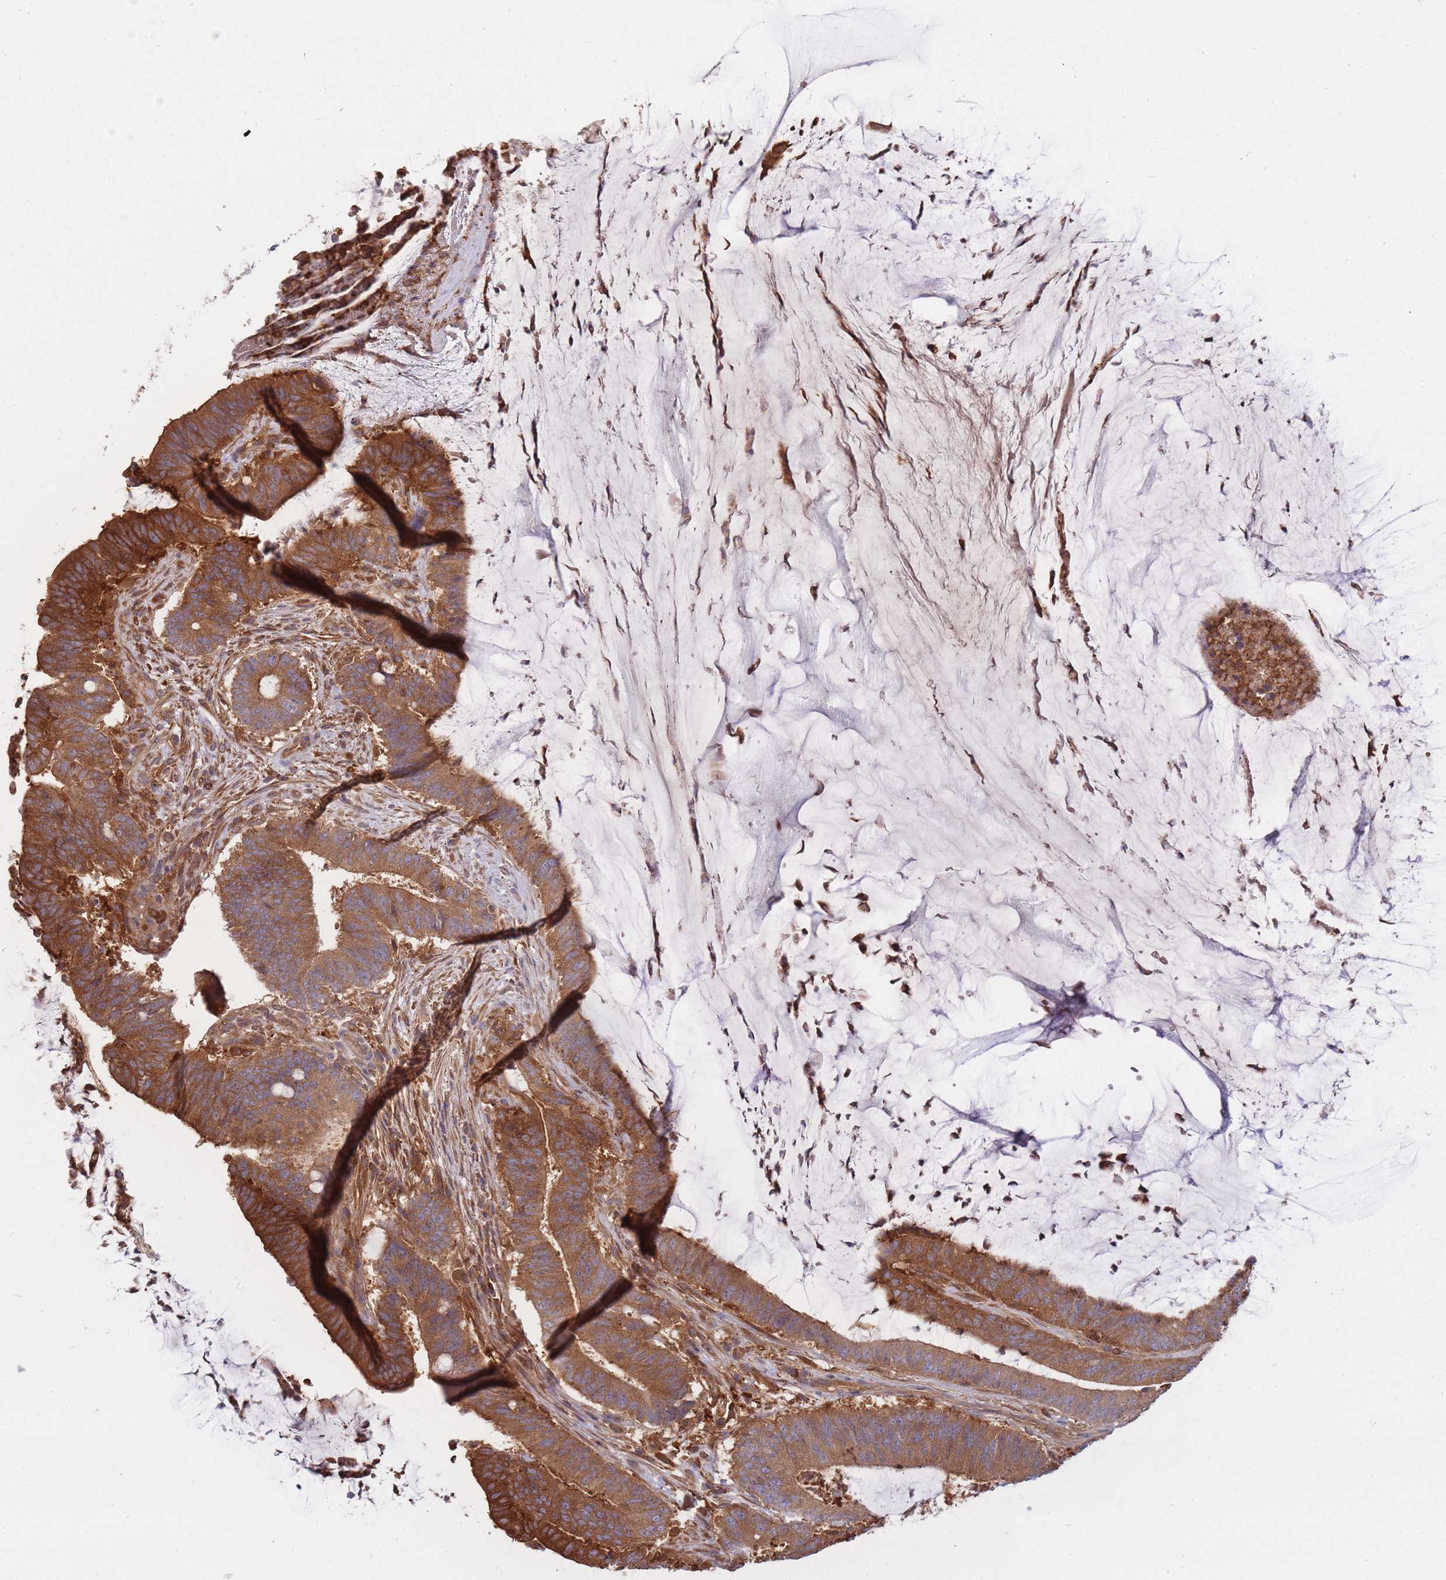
{"staining": {"intensity": "strong", "quantity": ">75%", "location": "cytoplasmic/membranous"}, "tissue": "colorectal cancer", "cell_type": "Tumor cells", "image_type": "cancer", "snomed": [{"axis": "morphology", "description": "Adenocarcinoma, NOS"}, {"axis": "topography", "description": "Colon"}], "caption": "Brown immunohistochemical staining in human colorectal adenocarcinoma displays strong cytoplasmic/membranous expression in approximately >75% of tumor cells.", "gene": "SLC4A9", "patient": {"sex": "female", "age": 43}}